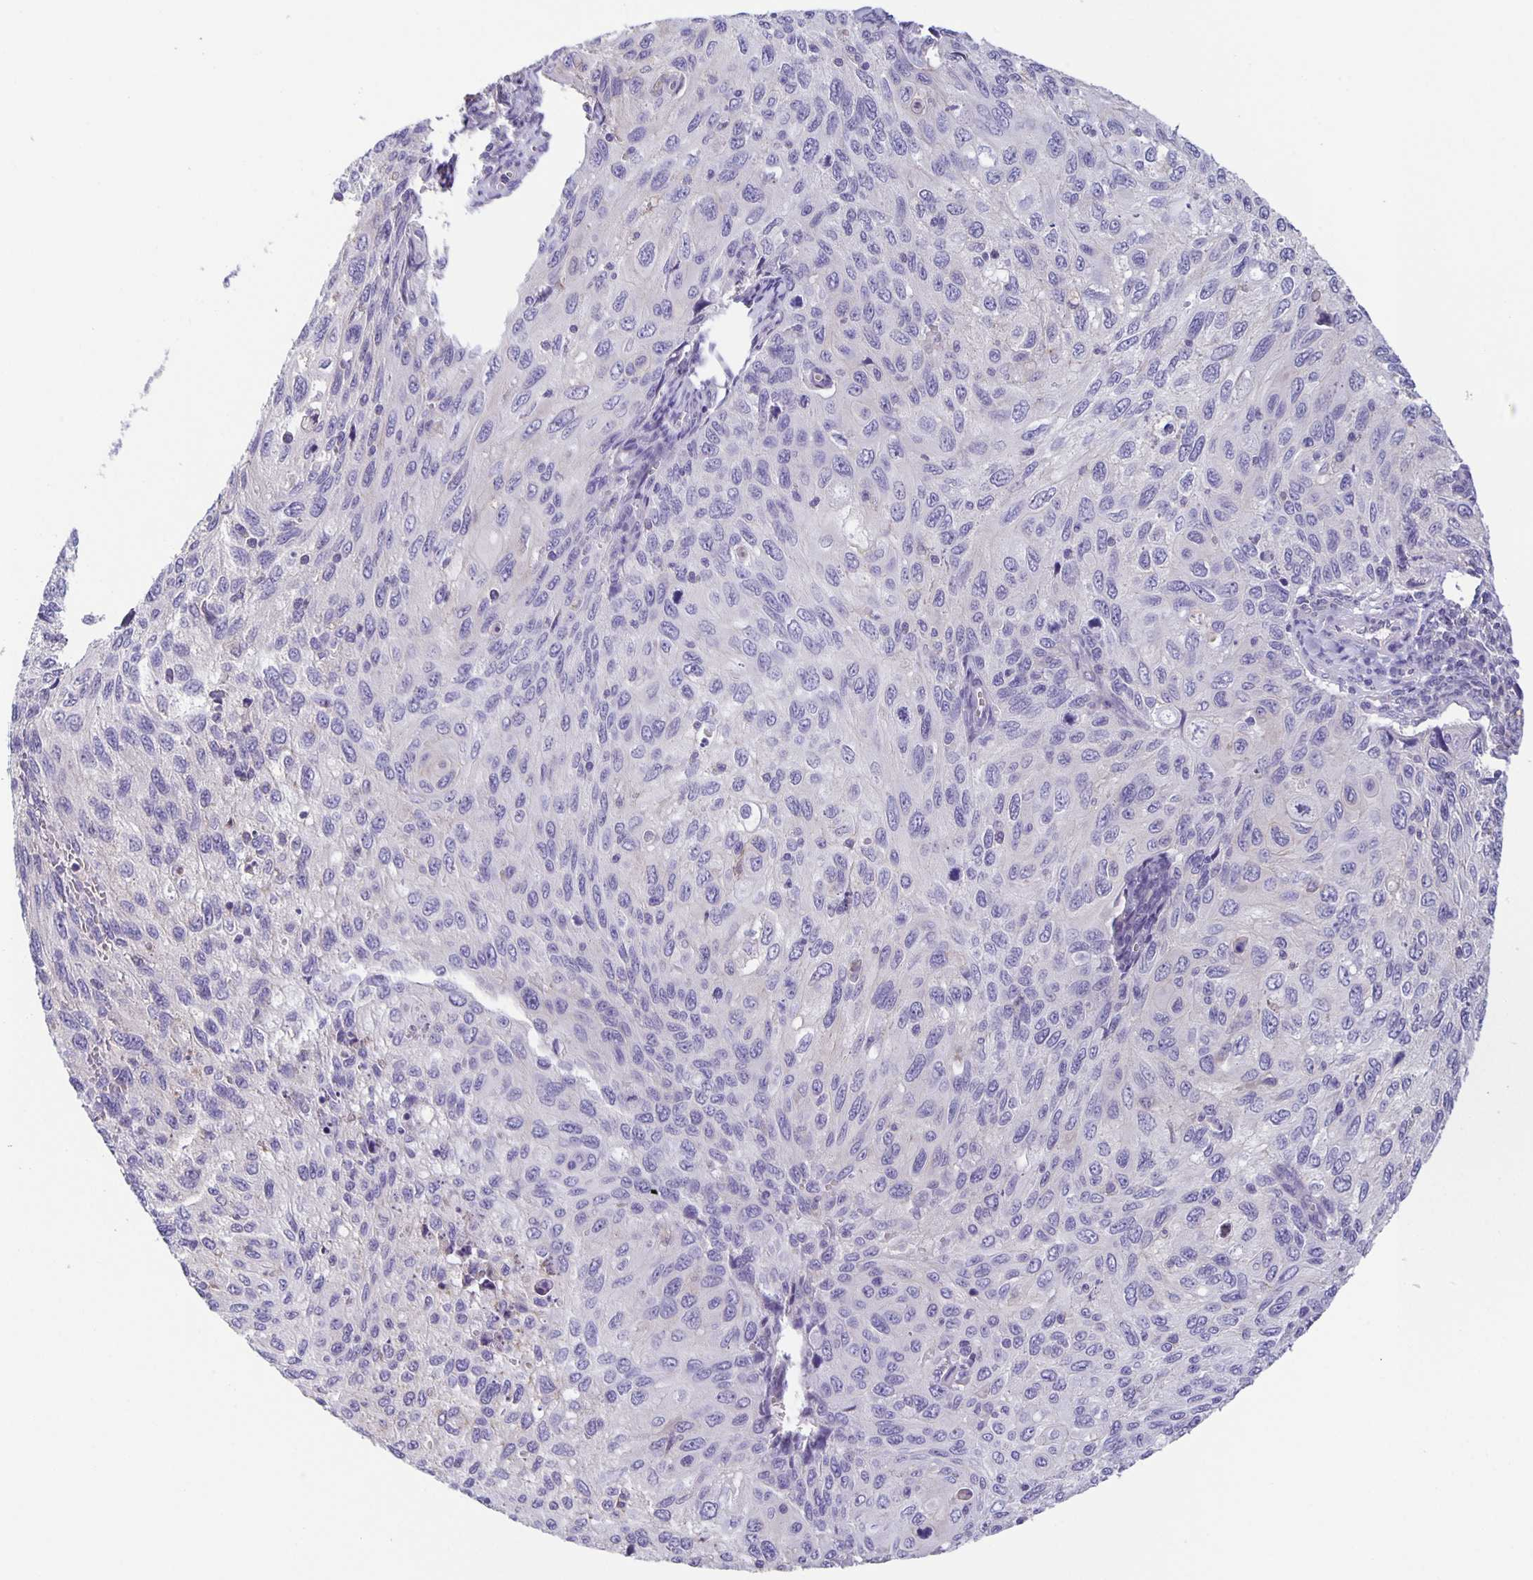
{"staining": {"intensity": "negative", "quantity": "none", "location": "none"}, "tissue": "cervical cancer", "cell_type": "Tumor cells", "image_type": "cancer", "snomed": [{"axis": "morphology", "description": "Squamous cell carcinoma, NOS"}, {"axis": "topography", "description": "Cervix"}], "caption": "High magnification brightfield microscopy of squamous cell carcinoma (cervical) stained with DAB (brown) and counterstained with hematoxylin (blue): tumor cells show no significant expression.", "gene": "PTPN3", "patient": {"sex": "female", "age": 70}}